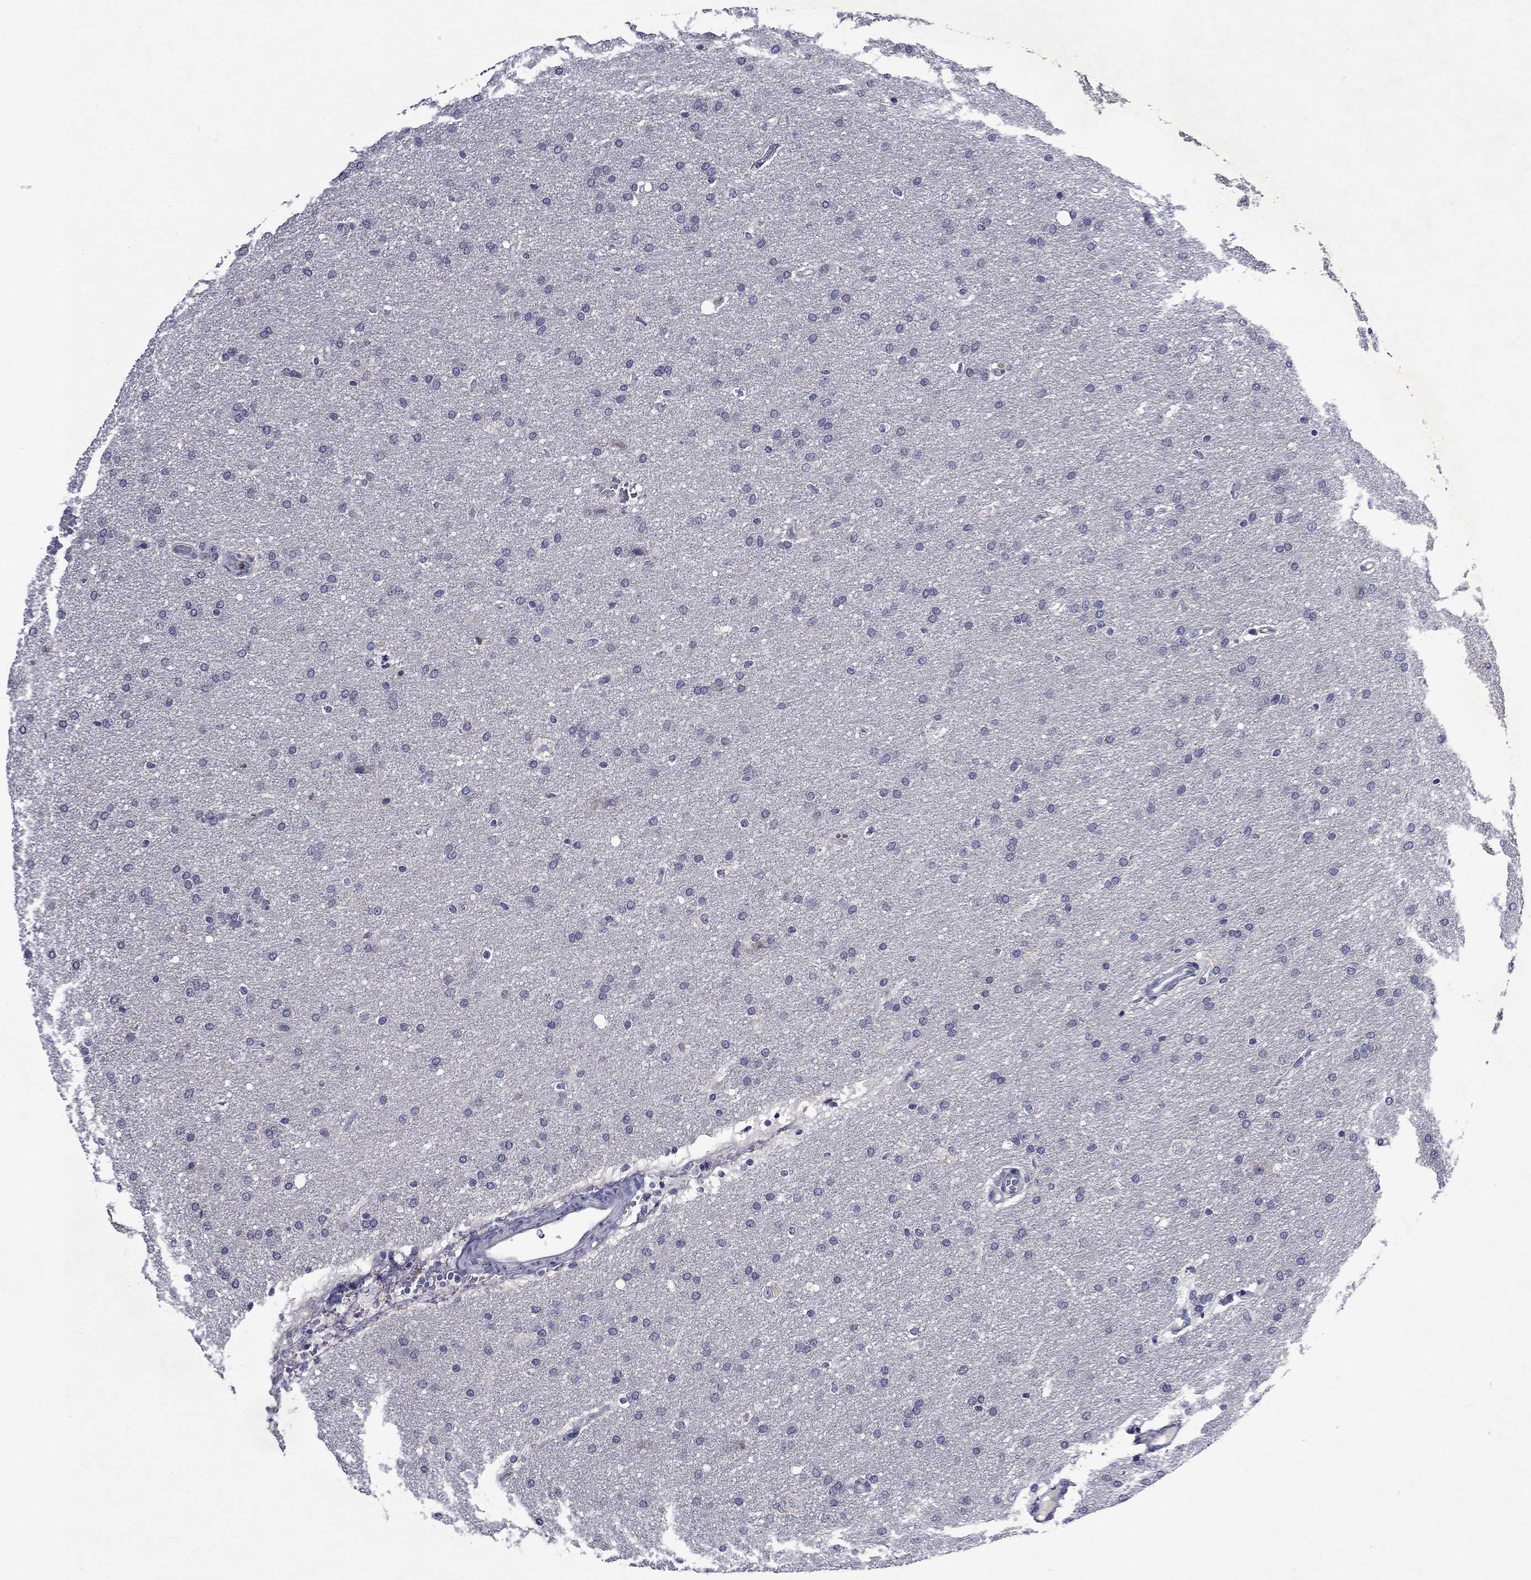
{"staining": {"intensity": "negative", "quantity": "none", "location": "none"}, "tissue": "glioma", "cell_type": "Tumor cells", "image_type": "cancer", "snomed": [{"axis": "morphology", "description": "Glioma, malignant, Low grade"}, {"axis": "topography", "description": "Brain"}], "caption": "The immunohistochemistry image has no significant staining in tumor cells of malignant glioma (low-grade) tissue. (Stains: DAB immunohistochemistry (IHC) with hematoxylin counter stain, Microscopy: brightfield microscopy at high magnification).", "gene": "IRF5", "patient": {"sex": "female", "age": 37}}